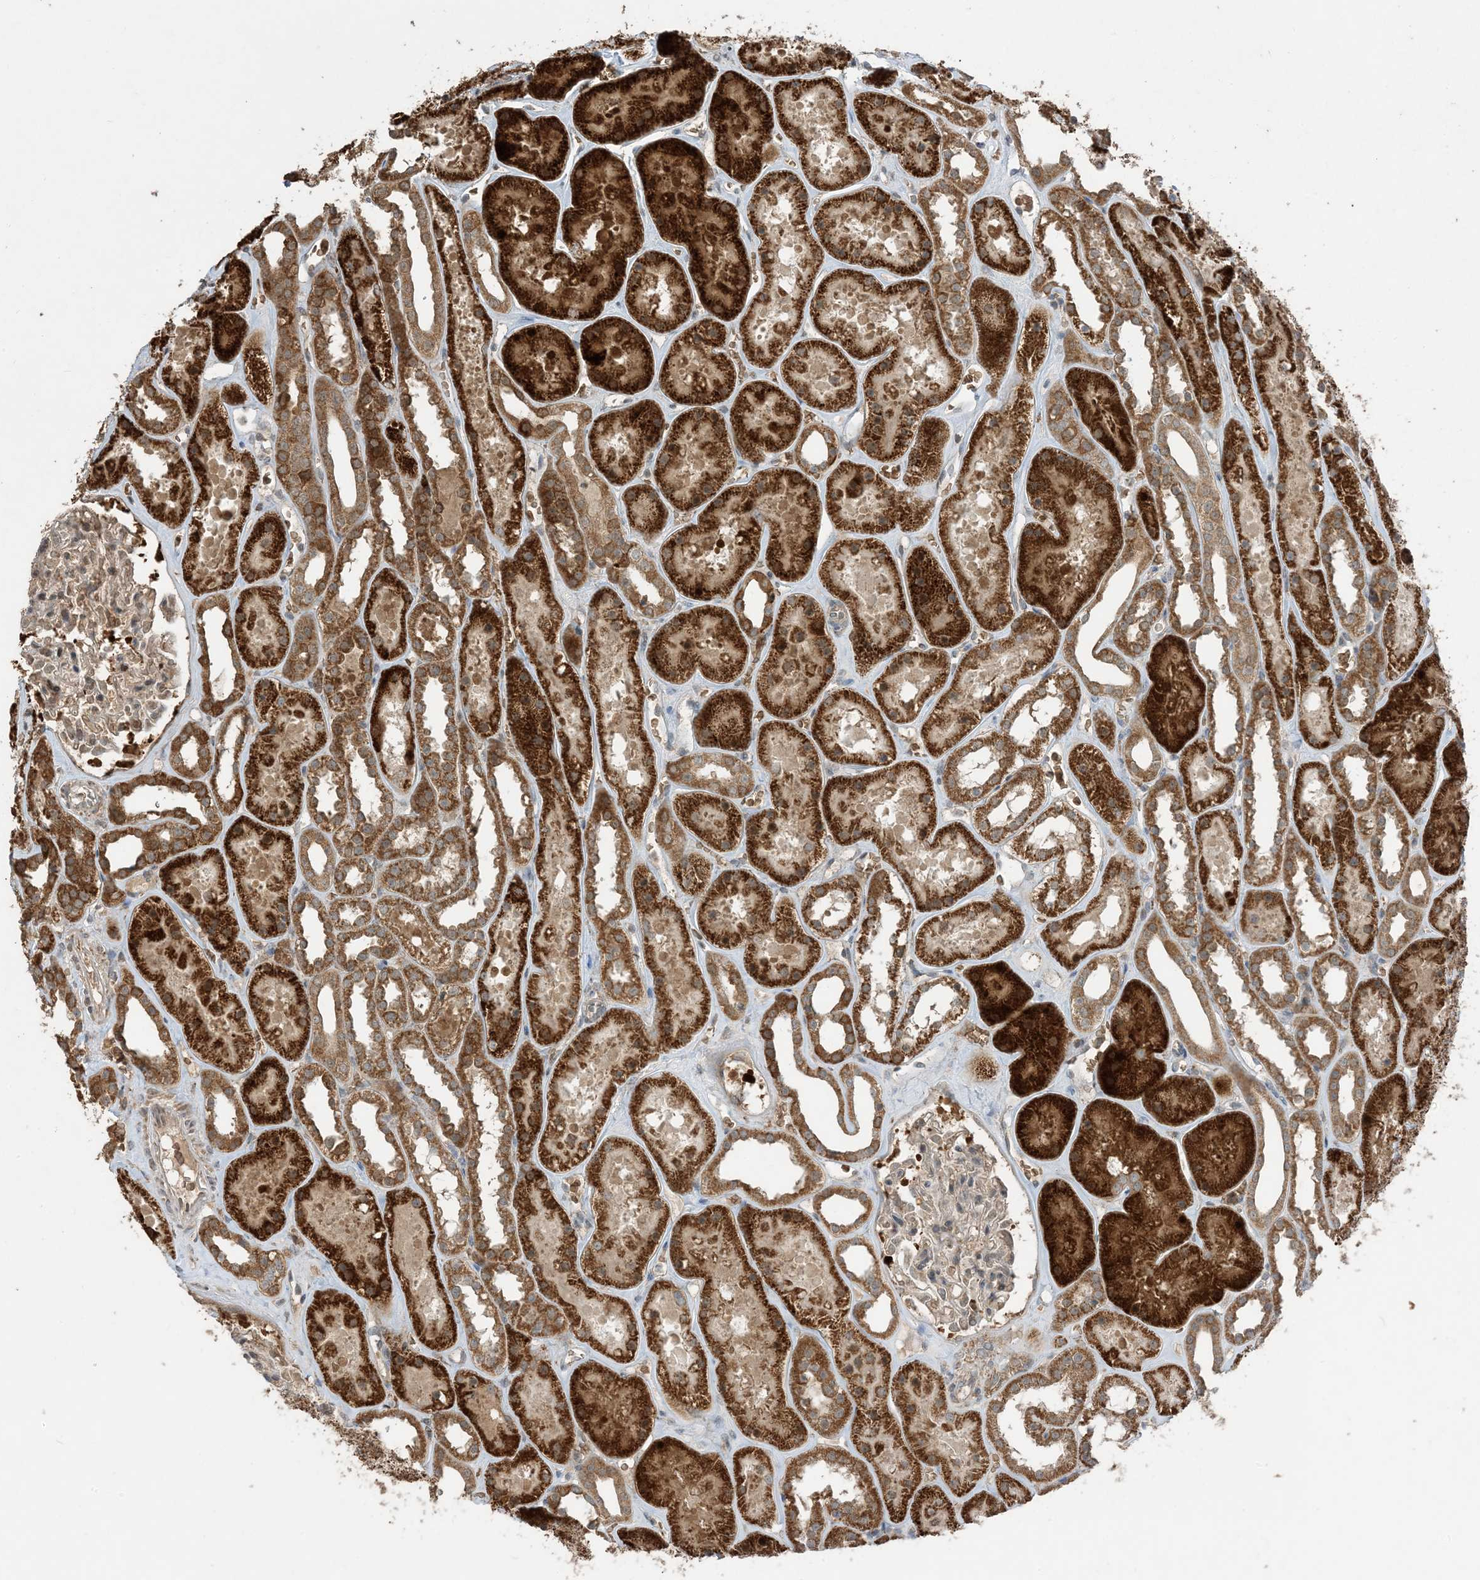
{"staining": {"intensity": "weak", "quantity": "25%-75%", "location": "cytoplasmic/membranous"}, "tissue": "kidney", "cell_type": "Cells in glomeruli", "image_type": "normal", "snomed": [{"axis": "morphology", "description": "Normal tissue, NOS"}, {"axis": "topography", "description": "Kidney"}], "caption": "Weak cytoplasmic/membranous staining is appreciated in approximately 25%-75% of cells in glomeruli in normal kidney. (IHC, brightfield microscopy, high magnification).", "gene": "PUSL1", "patient": {"sex": "female", "age": 41}}